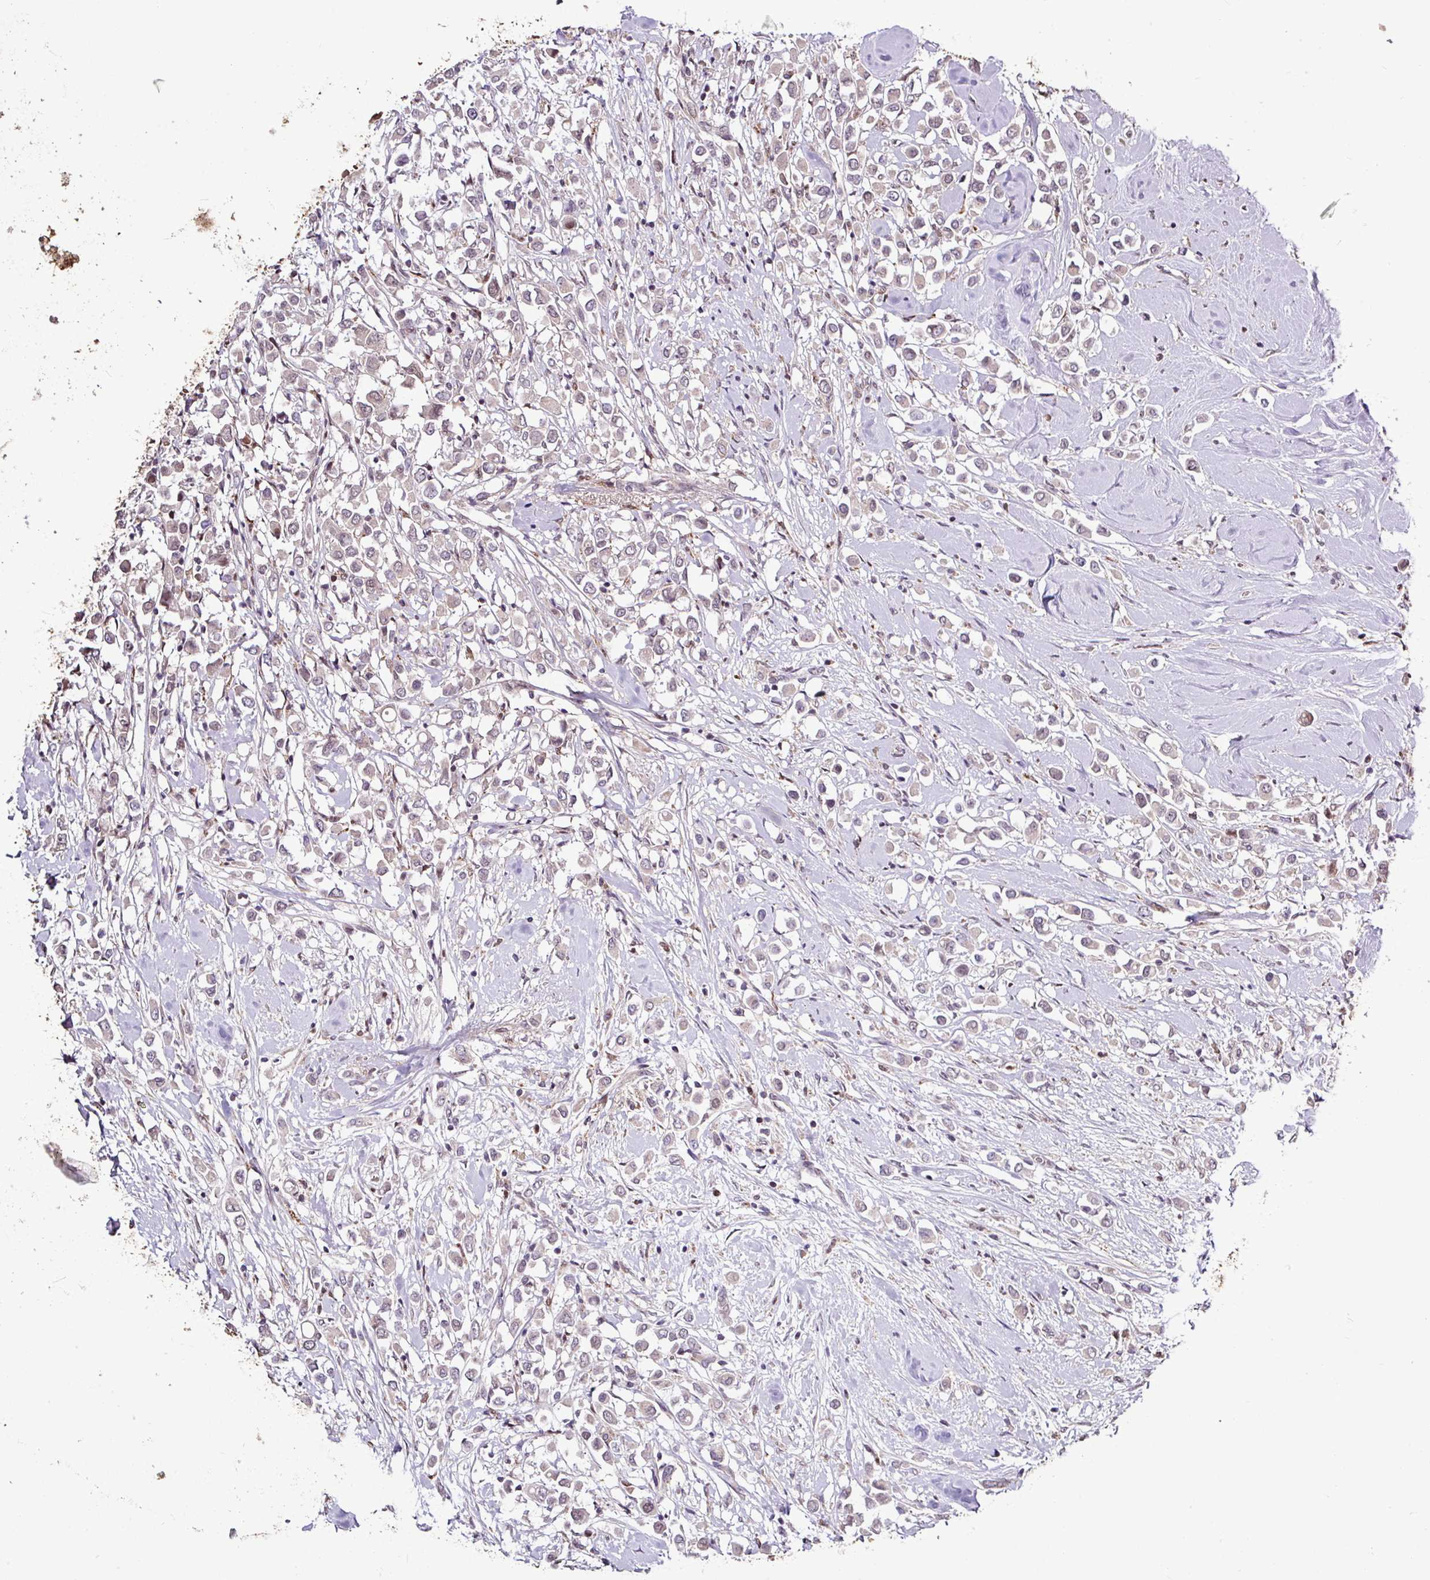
{"staining": {"intensity": "negative", "quantity": "none", "location": "none"}, "tissue": "breast cancer", "cell_type": "Tumor cells", "image_type": "cancer", "snomed": [{"axis": "morphology", "description": "Duct carcinoma"}, {"axis": "topography", "description": "Breast"}], "caption": "An image of breast cancer stained for a protein demonstrates no brown staining in tumor cells. (DAB IHC visualized using brightfield microscopy, high magnification).", "gene": "SKIC2", "patient": {"sex": "female", "age": 61}}